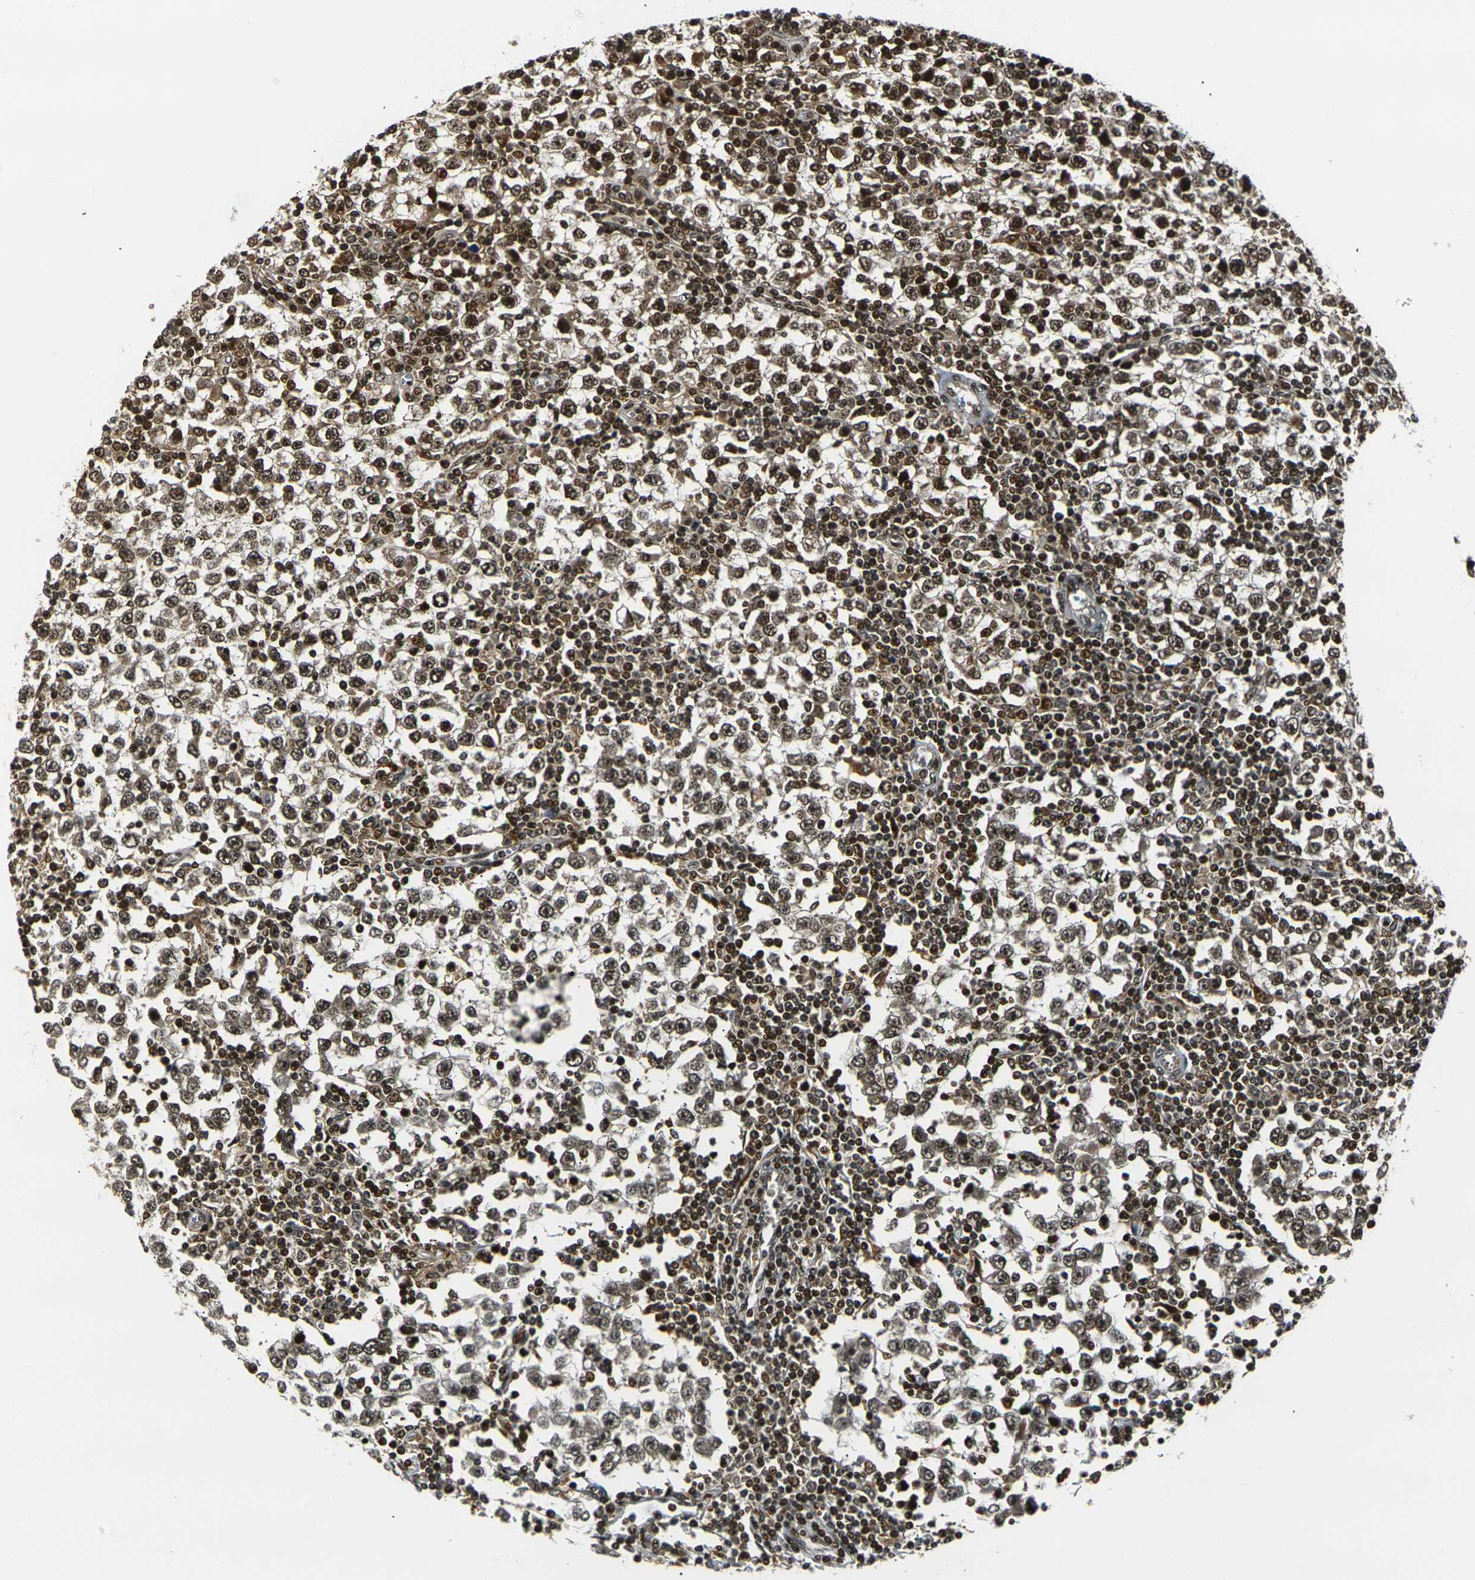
{"staining": {"intensity": "strong", "quantity": ">75%", "location": "cytoplasmic/membranous,nuclear"}, "tissue": "testis cancer", "cell_type": "Tumor cells", "image_type": "cancer", "snomed": [{"axis": "morphology", "description": "Seminoma, NOS"}, {"axis": "topography", "description": "Testis"}], "caption": "This is a histology image of IHC staining of testis cancer, which shows strong expression in the cytoplasmic/membranous and nuclear of tumor cells.", "gene": "ACTL6A", "patient": {"sex": "male", "age": 65}}